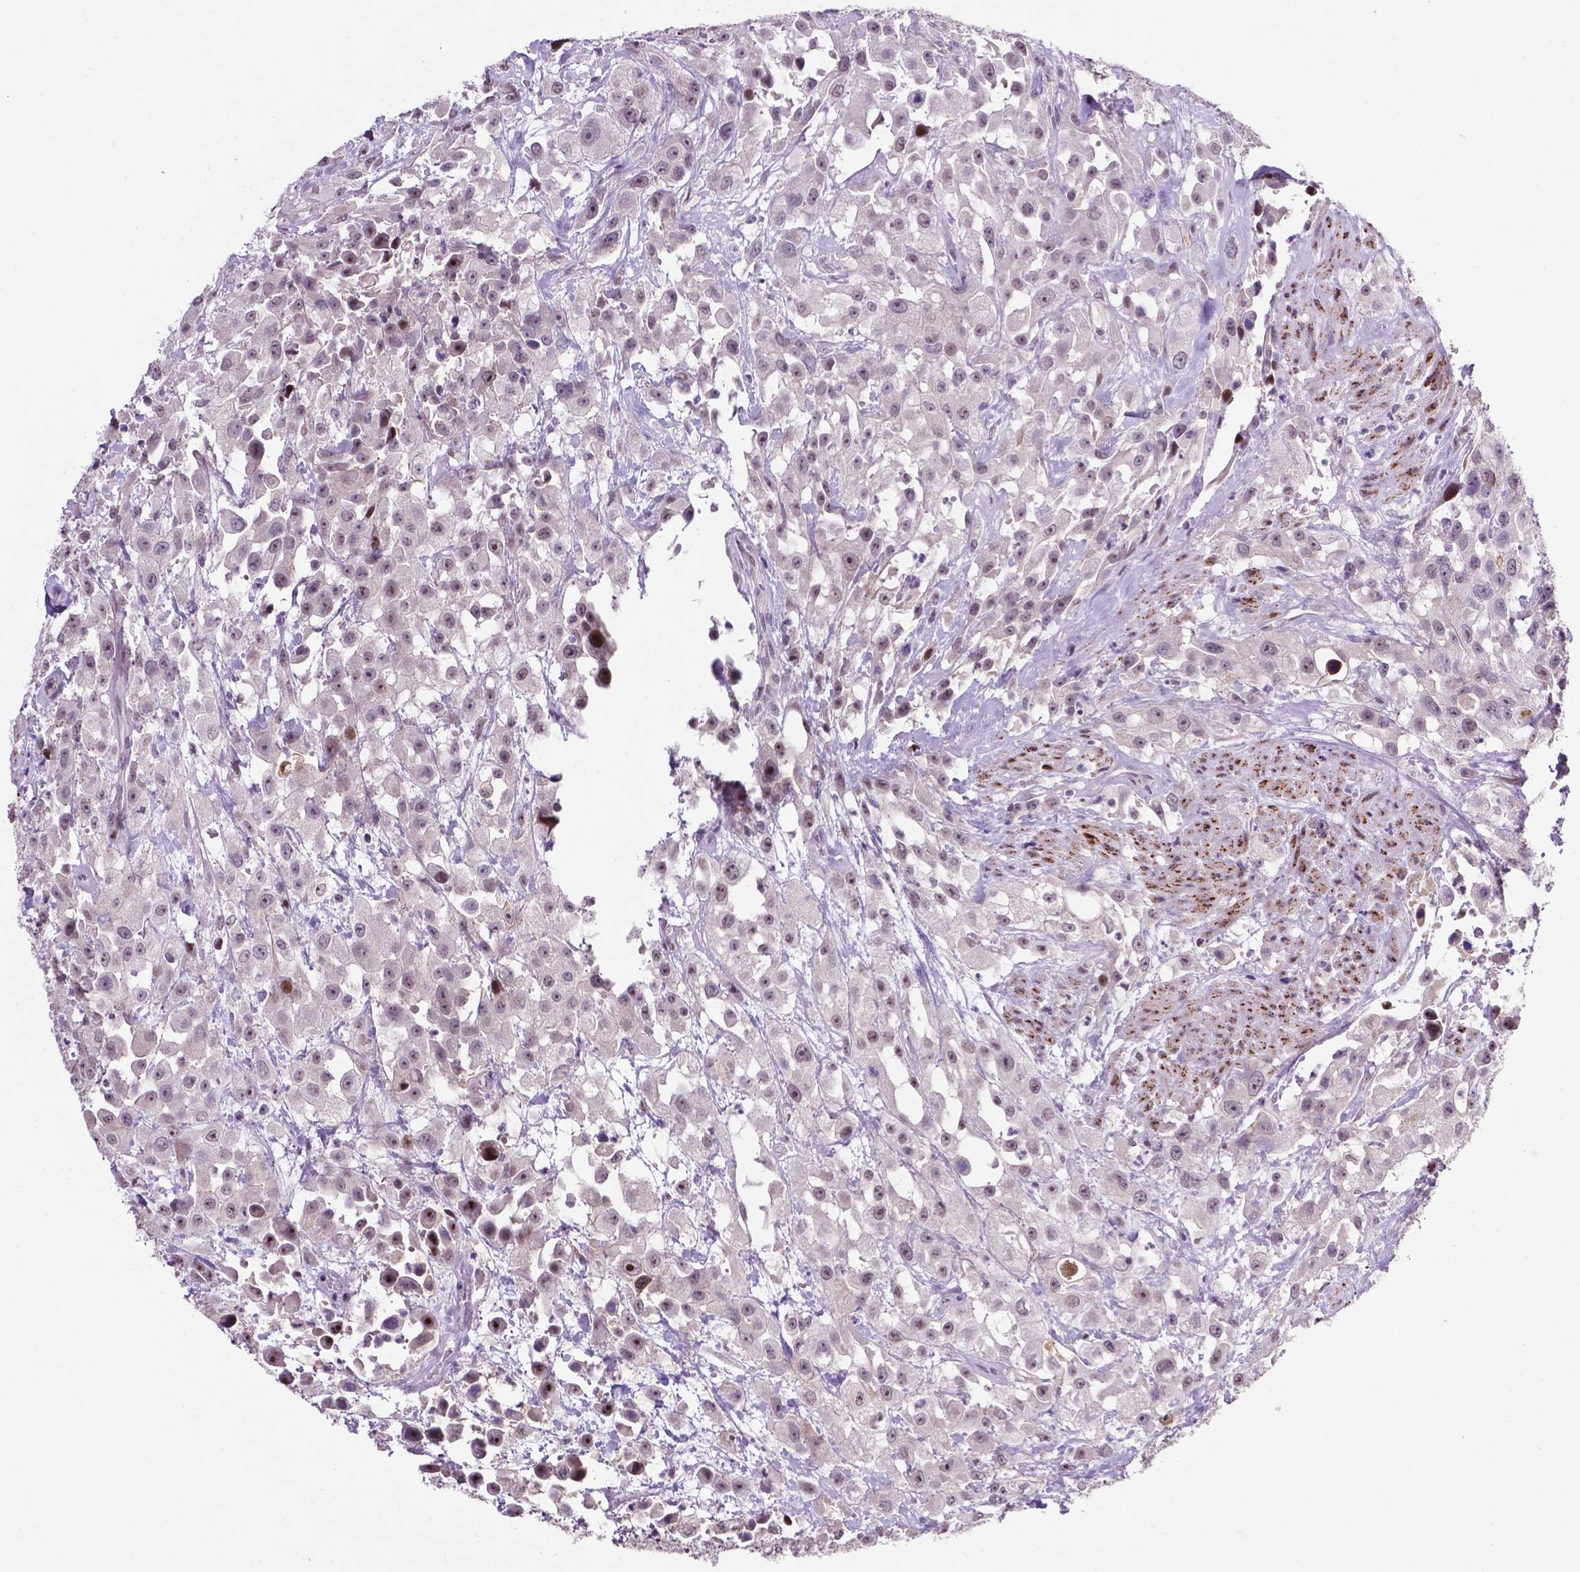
{"staining": {"intensity": "moderate", "quantity": "<25%", "location": "nuclear"}, "tissue": "urothelial cancer", "cell_type": "Tumor cells", "image_type": "cancer", "snomed": [{"axis": "morphology", "description": "Urothelial carcinoma, High grade"}, {"axis": "topography", "description": "Urinary bladder"}], "caption": "DAB (3,3'-diaminobenzidine) immunohistochemical staining of urothelial cancer demonstrates moderate nuclear protein staining in about <25% of tumor cells.", "gene": "SMAD3", "patient": {"sex": "male", "age": 79}}